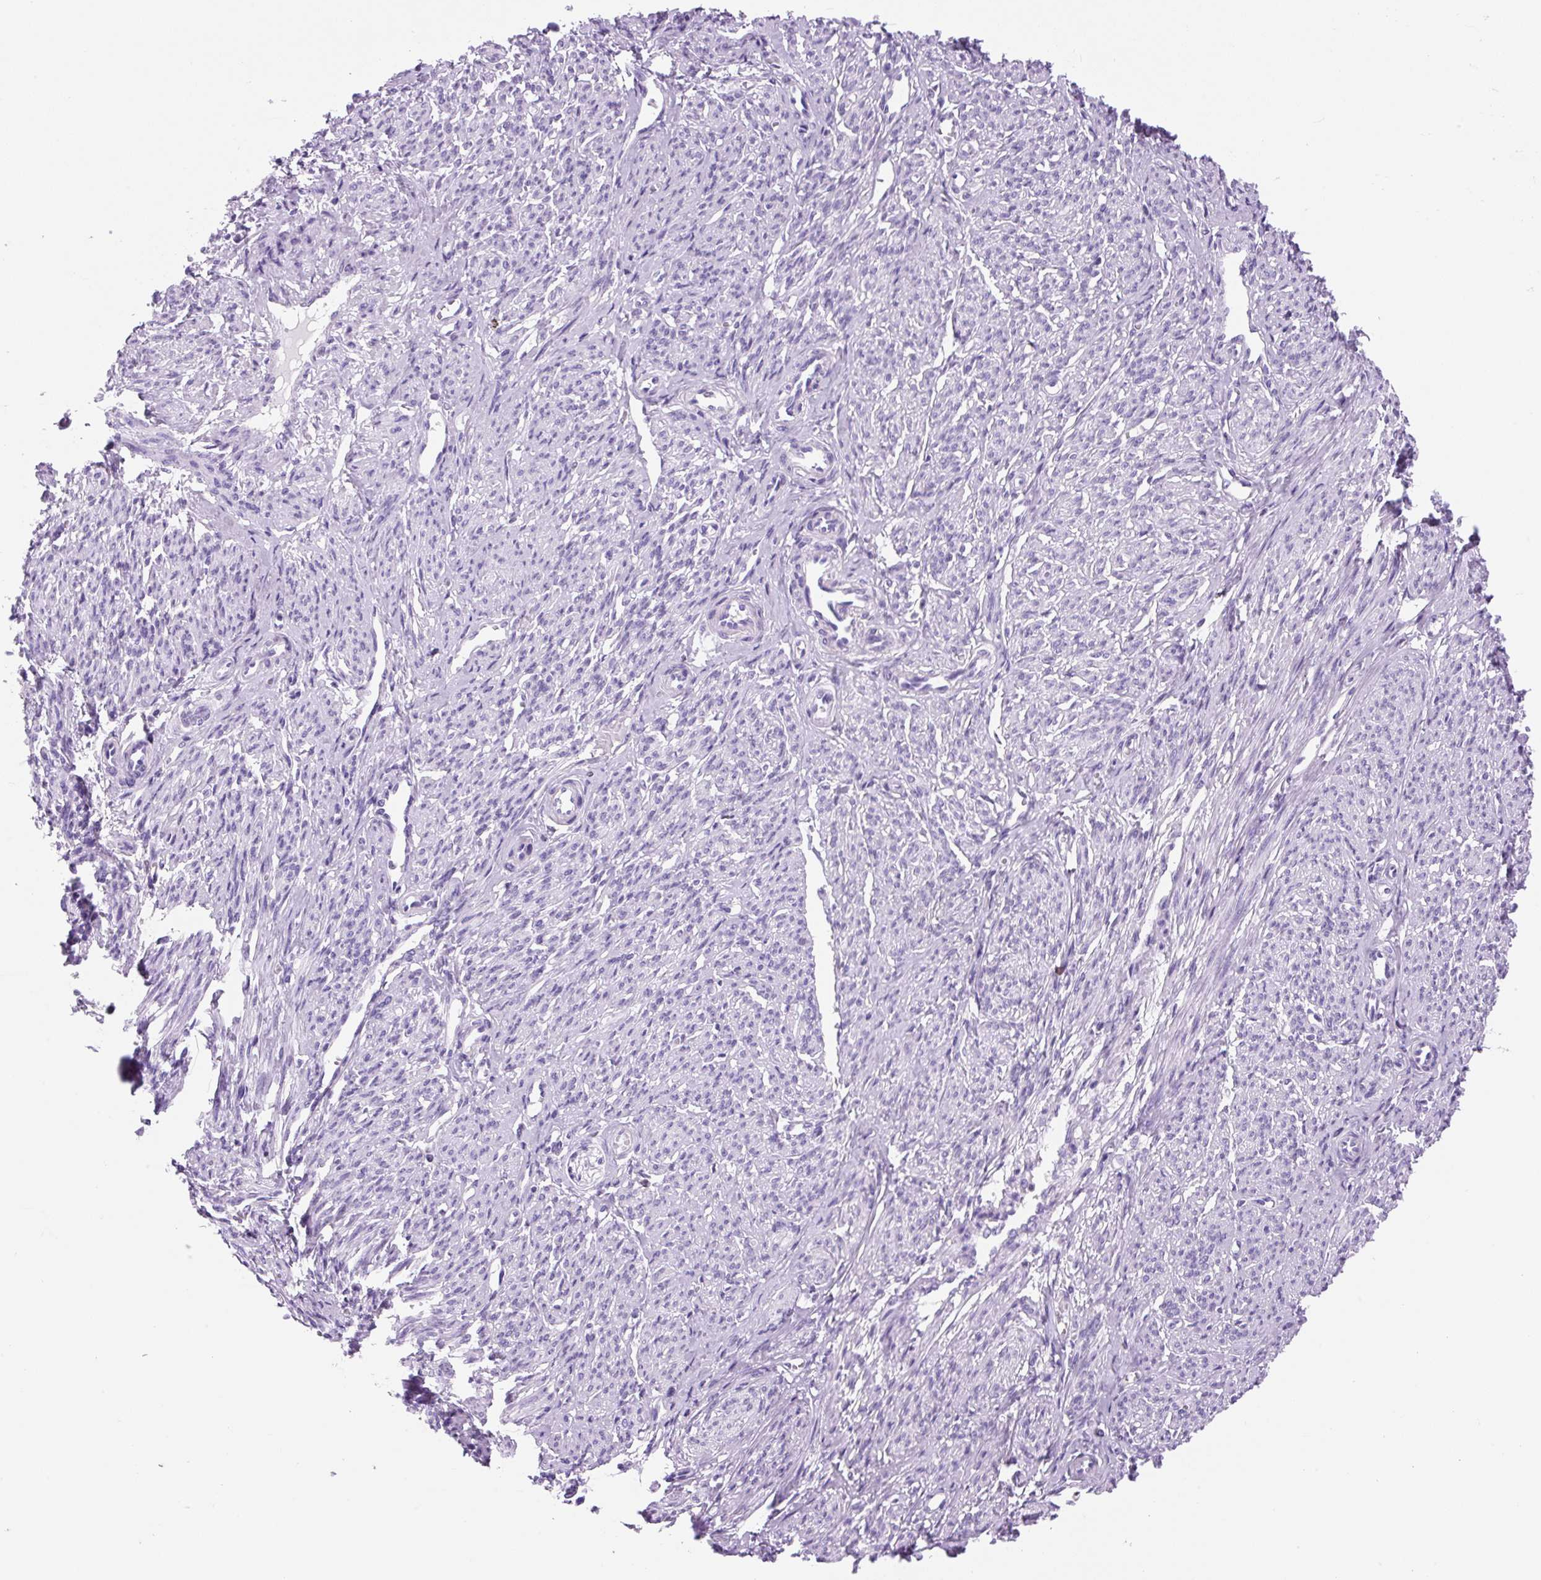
{"staining": {"intensity": "negative", "quantity": "none", "location": "none"}, "tissue": "smooth muscle", "cell_type": "Smooth muscle cells", "image_type": "normal", "snomed": [{"axis": "morphology", "description": "Normal tissue, NOS"}, {"axis": "topography", "description": "Smooth muscle"}], "caption": "The histopathology image shows no significant positivity in smooth muscle cells of smooth muscle.", "gene": "VPREB1", "patient": {"sex": "female", "age": 65}}